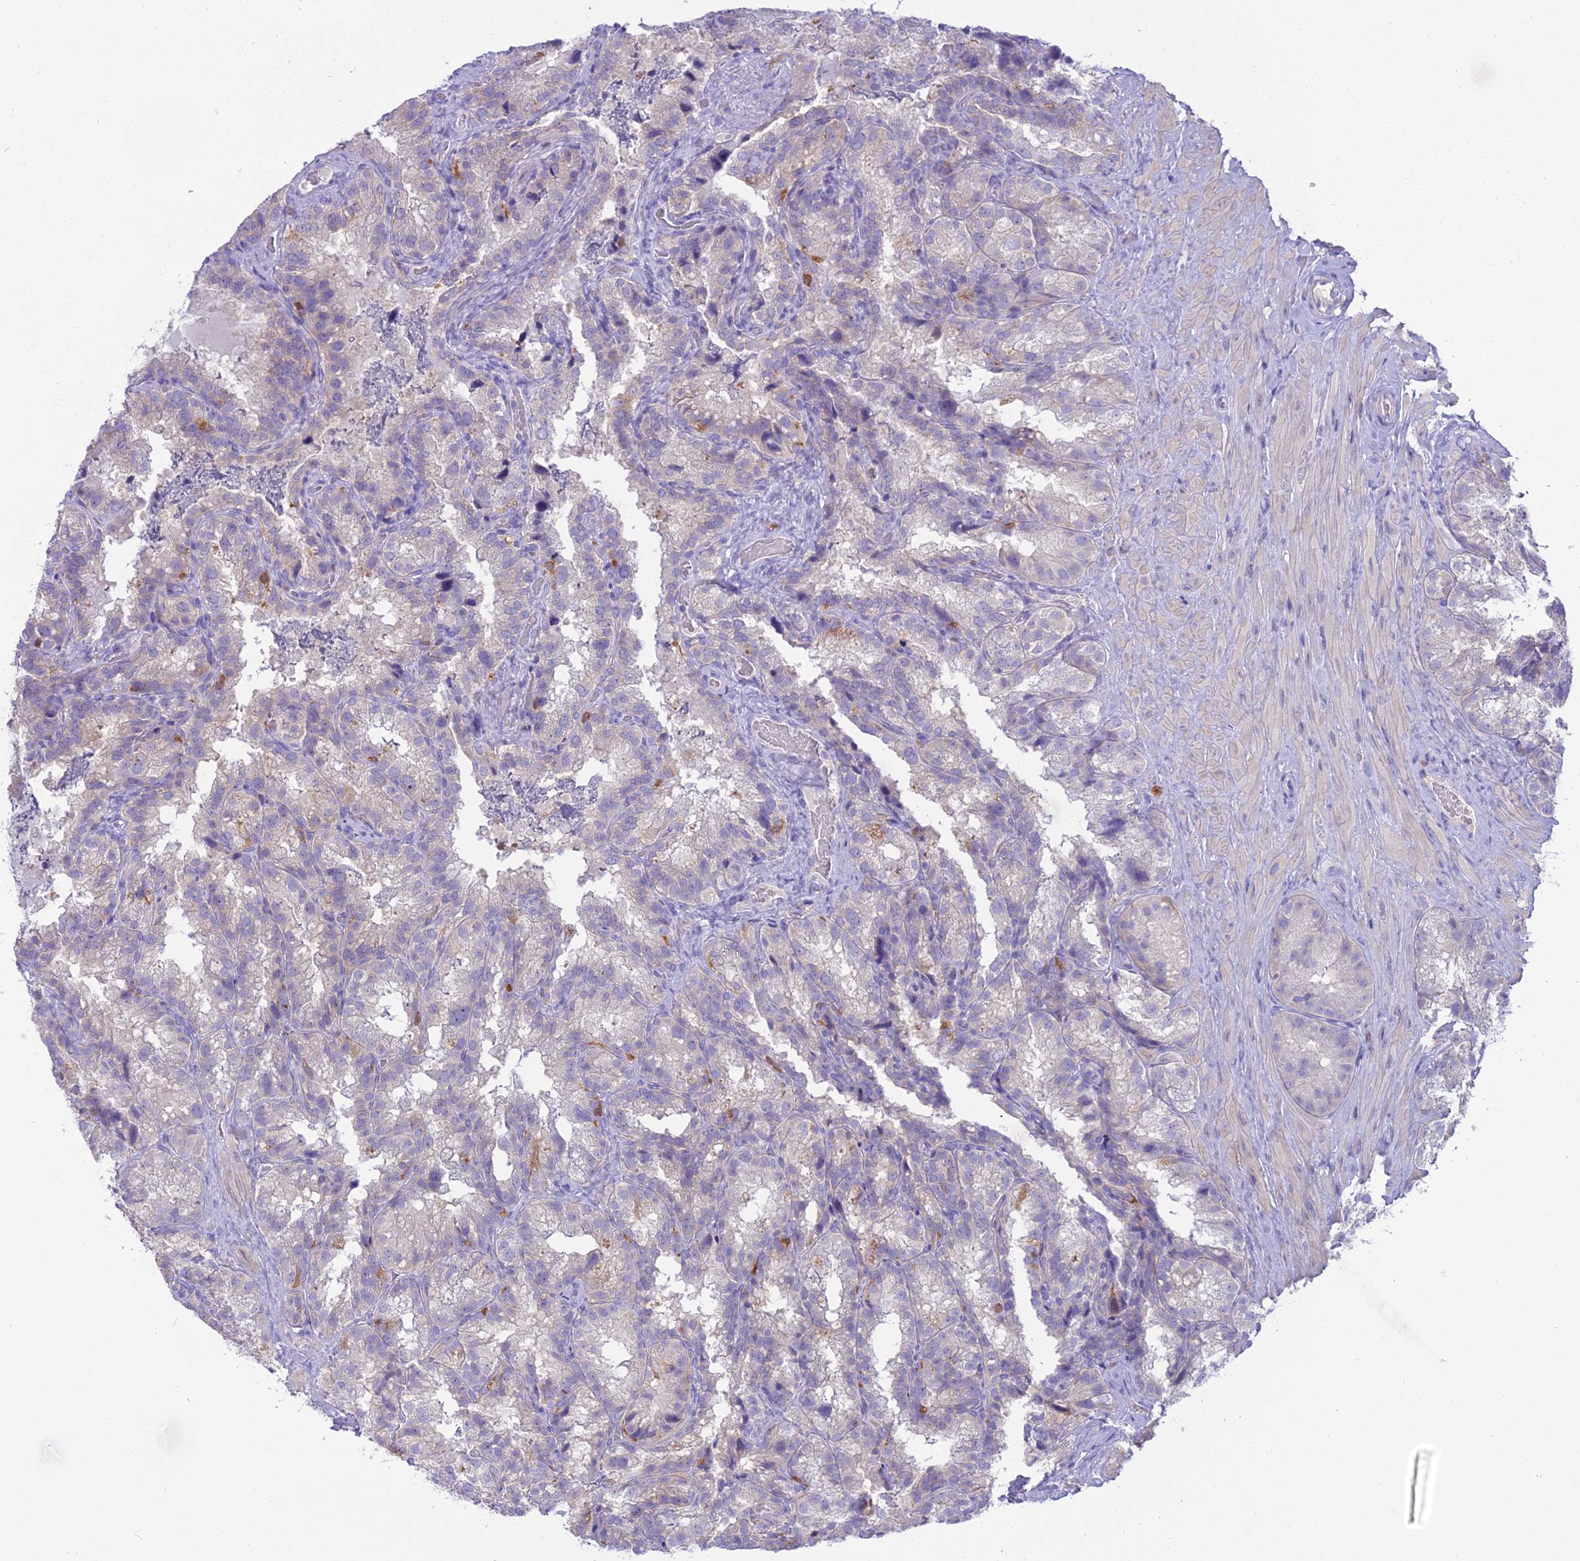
{"staining": {"intensity": "negative", "quantity": "none", "location": "none"}, "tissue": "seminal vesicle", "cell_type": "Glandular cells", "image_type": "normal", "snomed": [{"axis": "morphology", "description": "Normal tissue, NOS"}, {"axis": "topography", "description": "Seminal veicle"}], "caption": "IHC of benign seminal vesicle demonstrates no staining in glandular cells.", "gene": "BLNK", "patient": {"sex": "male", "age": 58}}